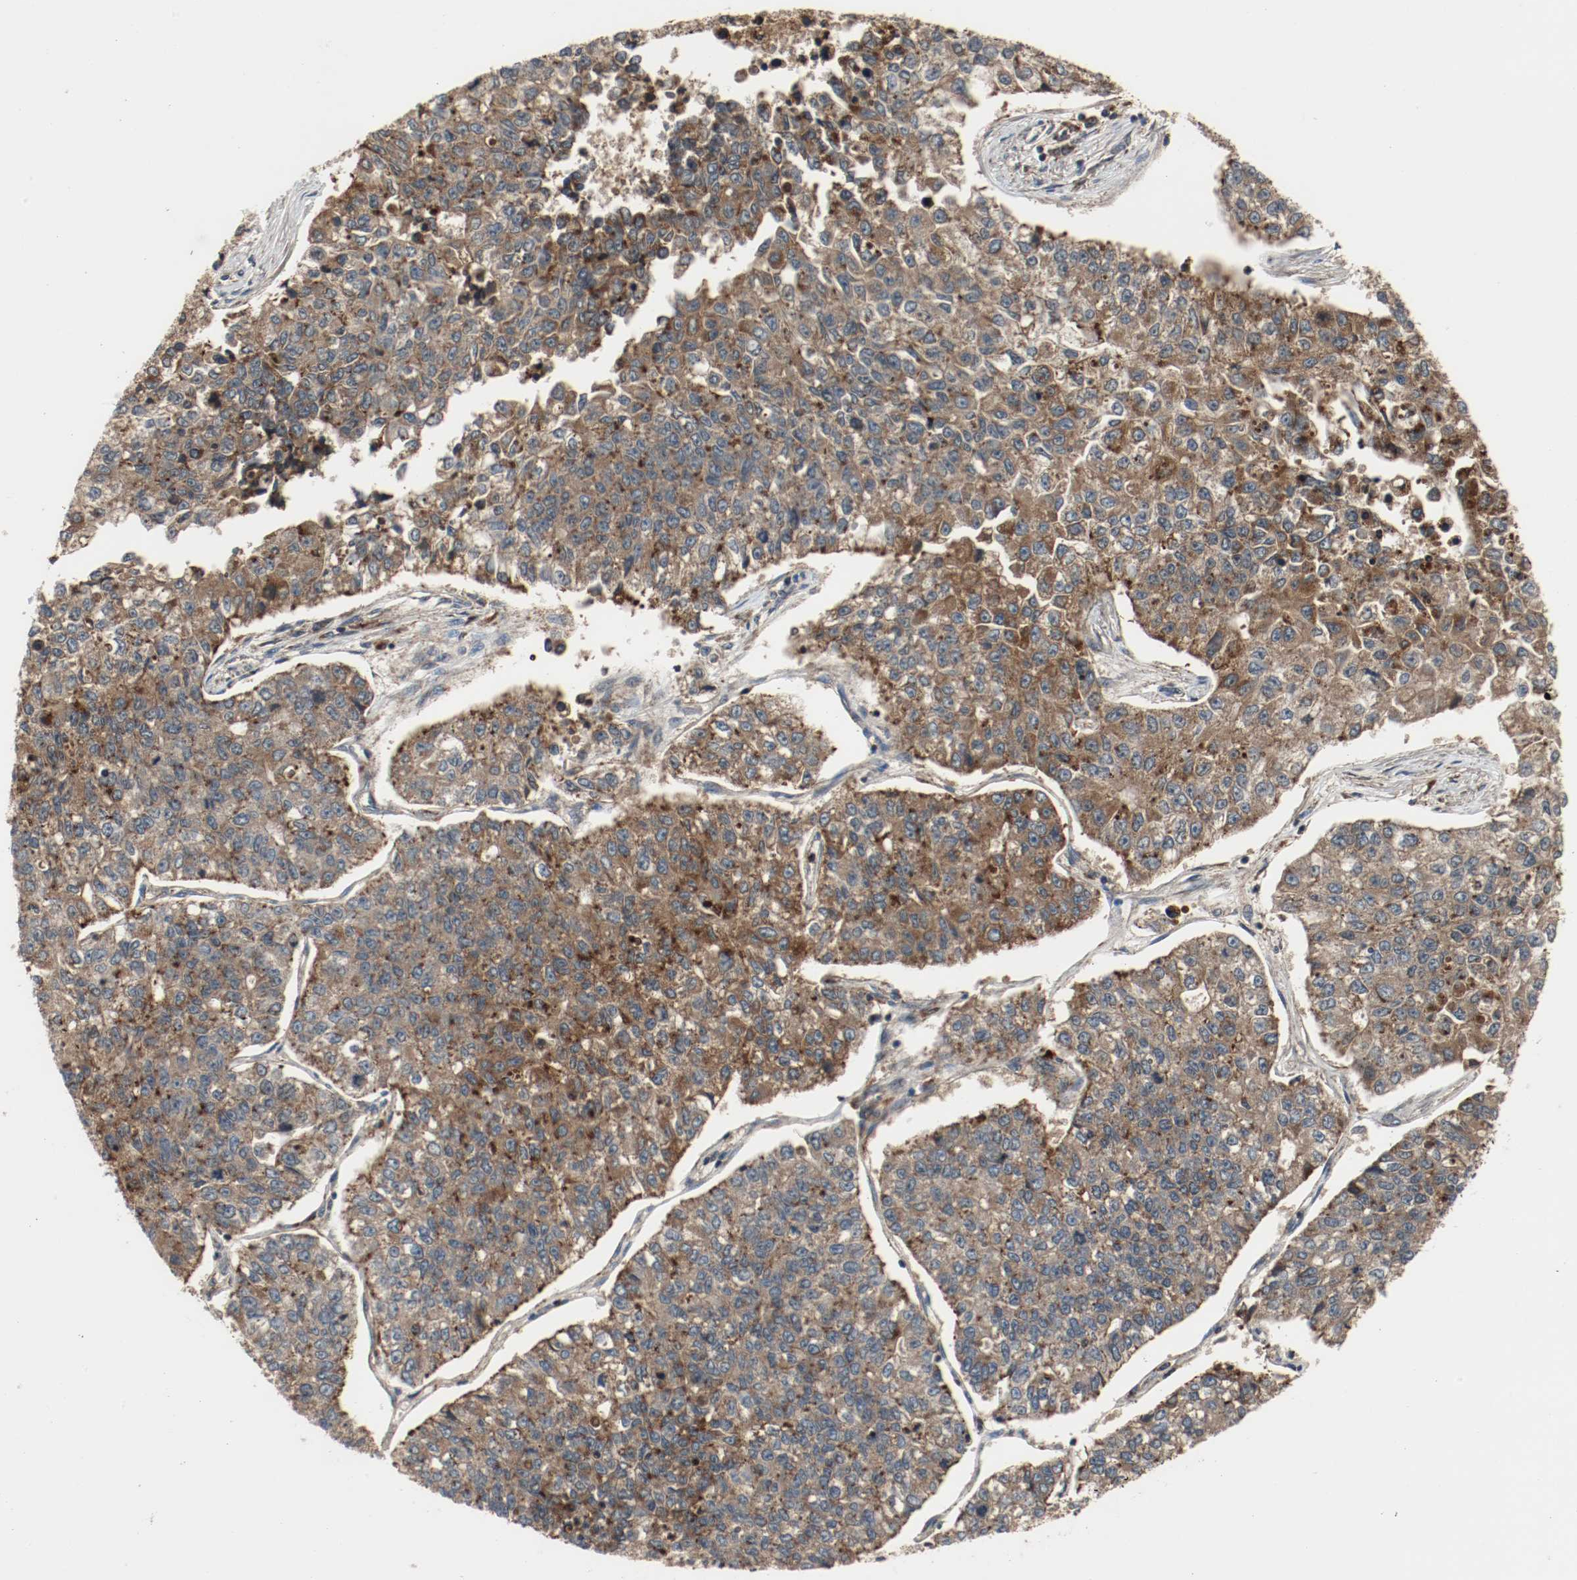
{"staining": {"intensity": "moderate", "quantity": ">75%", "location": "cytoplasmic/membranous"}, "tissue": "lung cancer", "cell_type": "Tumor cells", "image_type": "cancer", "snomed": [{"axis": "morphology", "description": "Adenocarcinoma, NOS"}, {"axis": "topography", "description": "Lung"}], "caption": "Immunohistochemistry of human adenocarcinoma (lung) displays medium levels of moderate cytoplasmic/membranous expression in approximately >75% of tumor cells.", "gene": "LAMP2", "patient": {"sex": "male", "age": 49}}